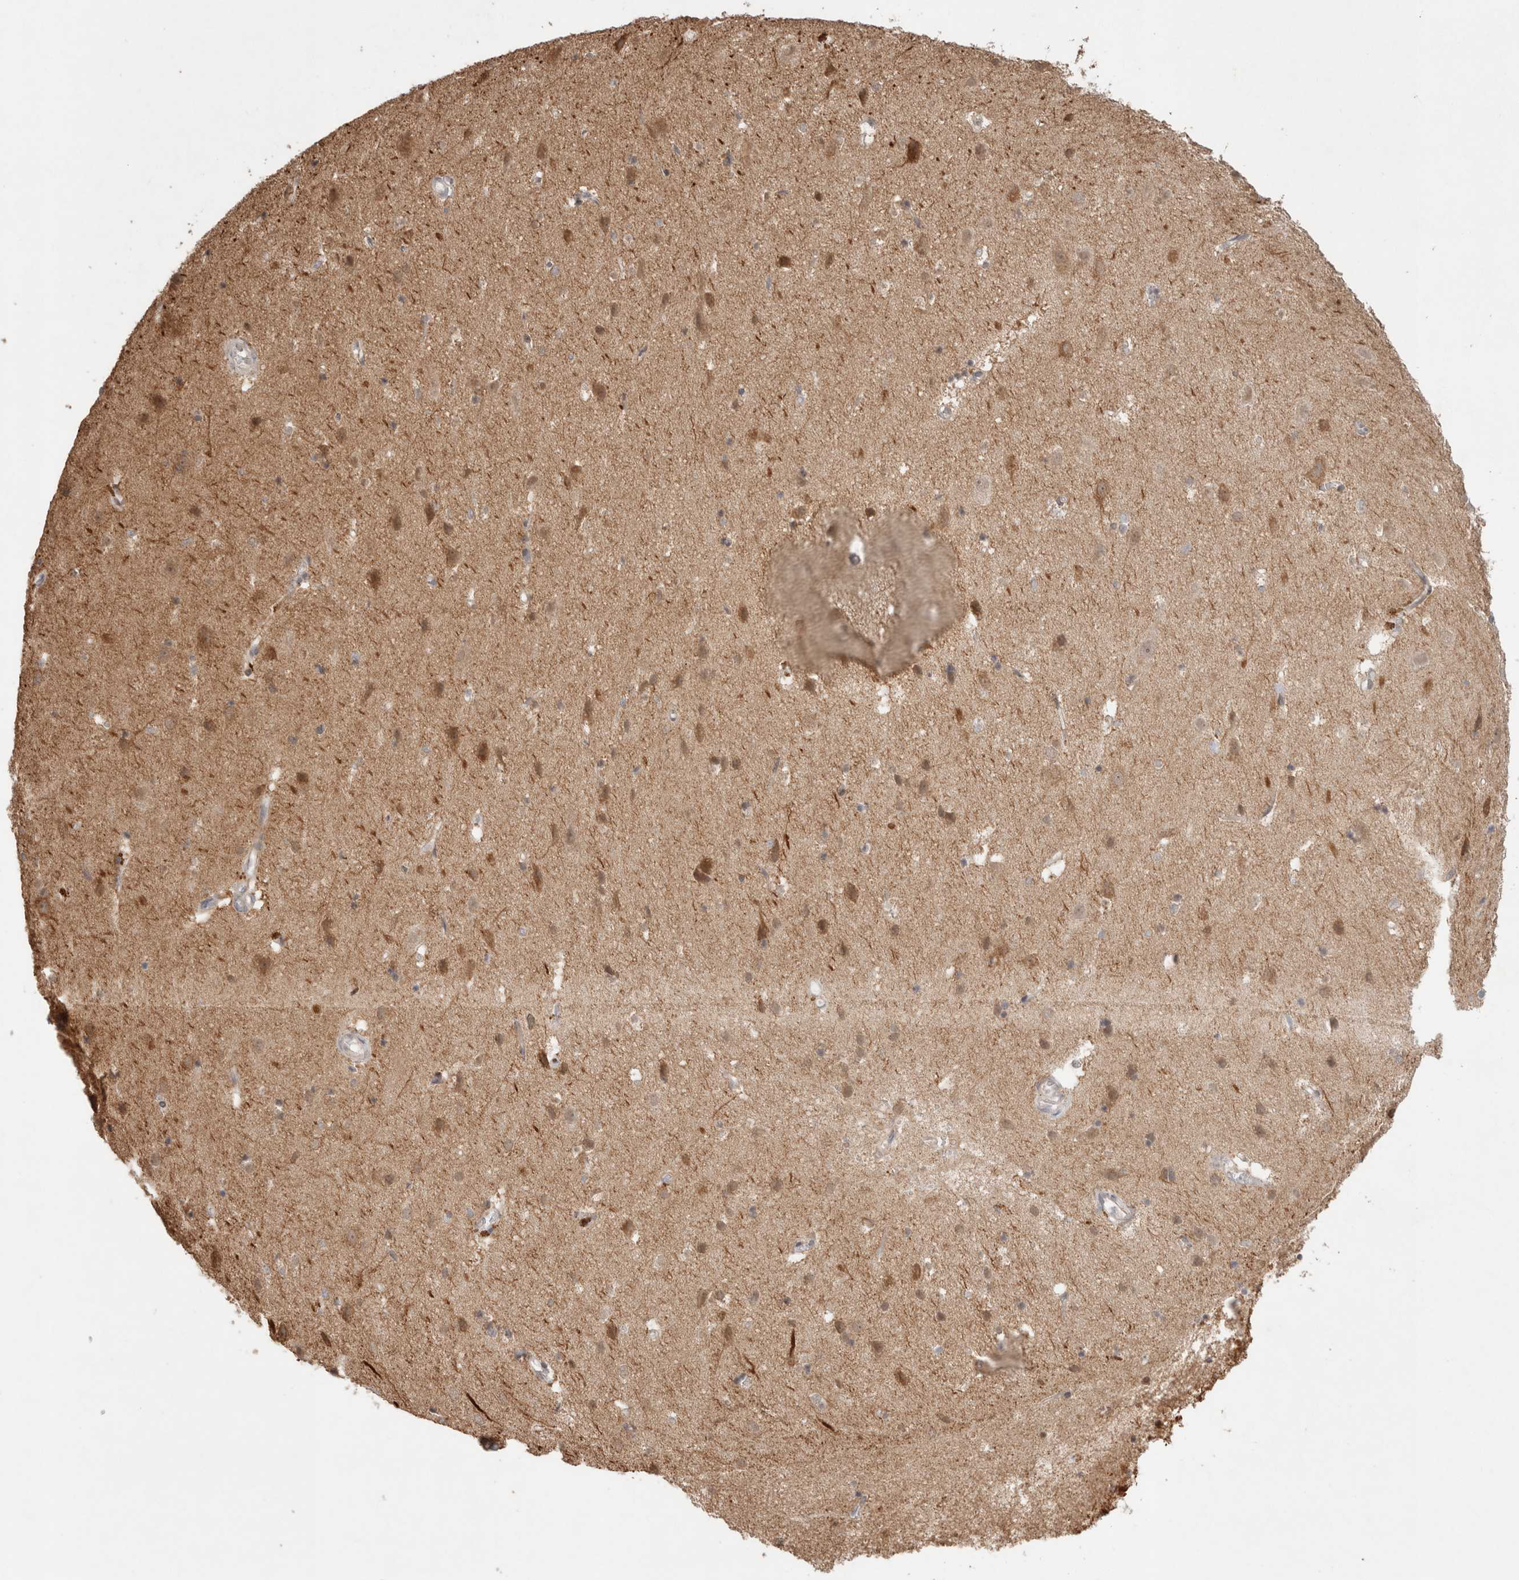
{"staining": {"intensity": "negative", "quantity": "none", "location": "none"}, "tissue": "cerebral cortex", "cell_type": "Endothelial cells", "image_type": "normal", "snomed": [{"axis": "morphology", "description": "Normal tissue, NOS"}, {"axis": "topography", "description": "Cerebral cortex"}], "caption": "Protein analysis of normal cerebral cortex reveals no significant staining in endothelial cells. (IHC, brightfield microscopy, high magnification).", "gene": "SYDE2", "patient": {"sex": "male", "age": 54}}